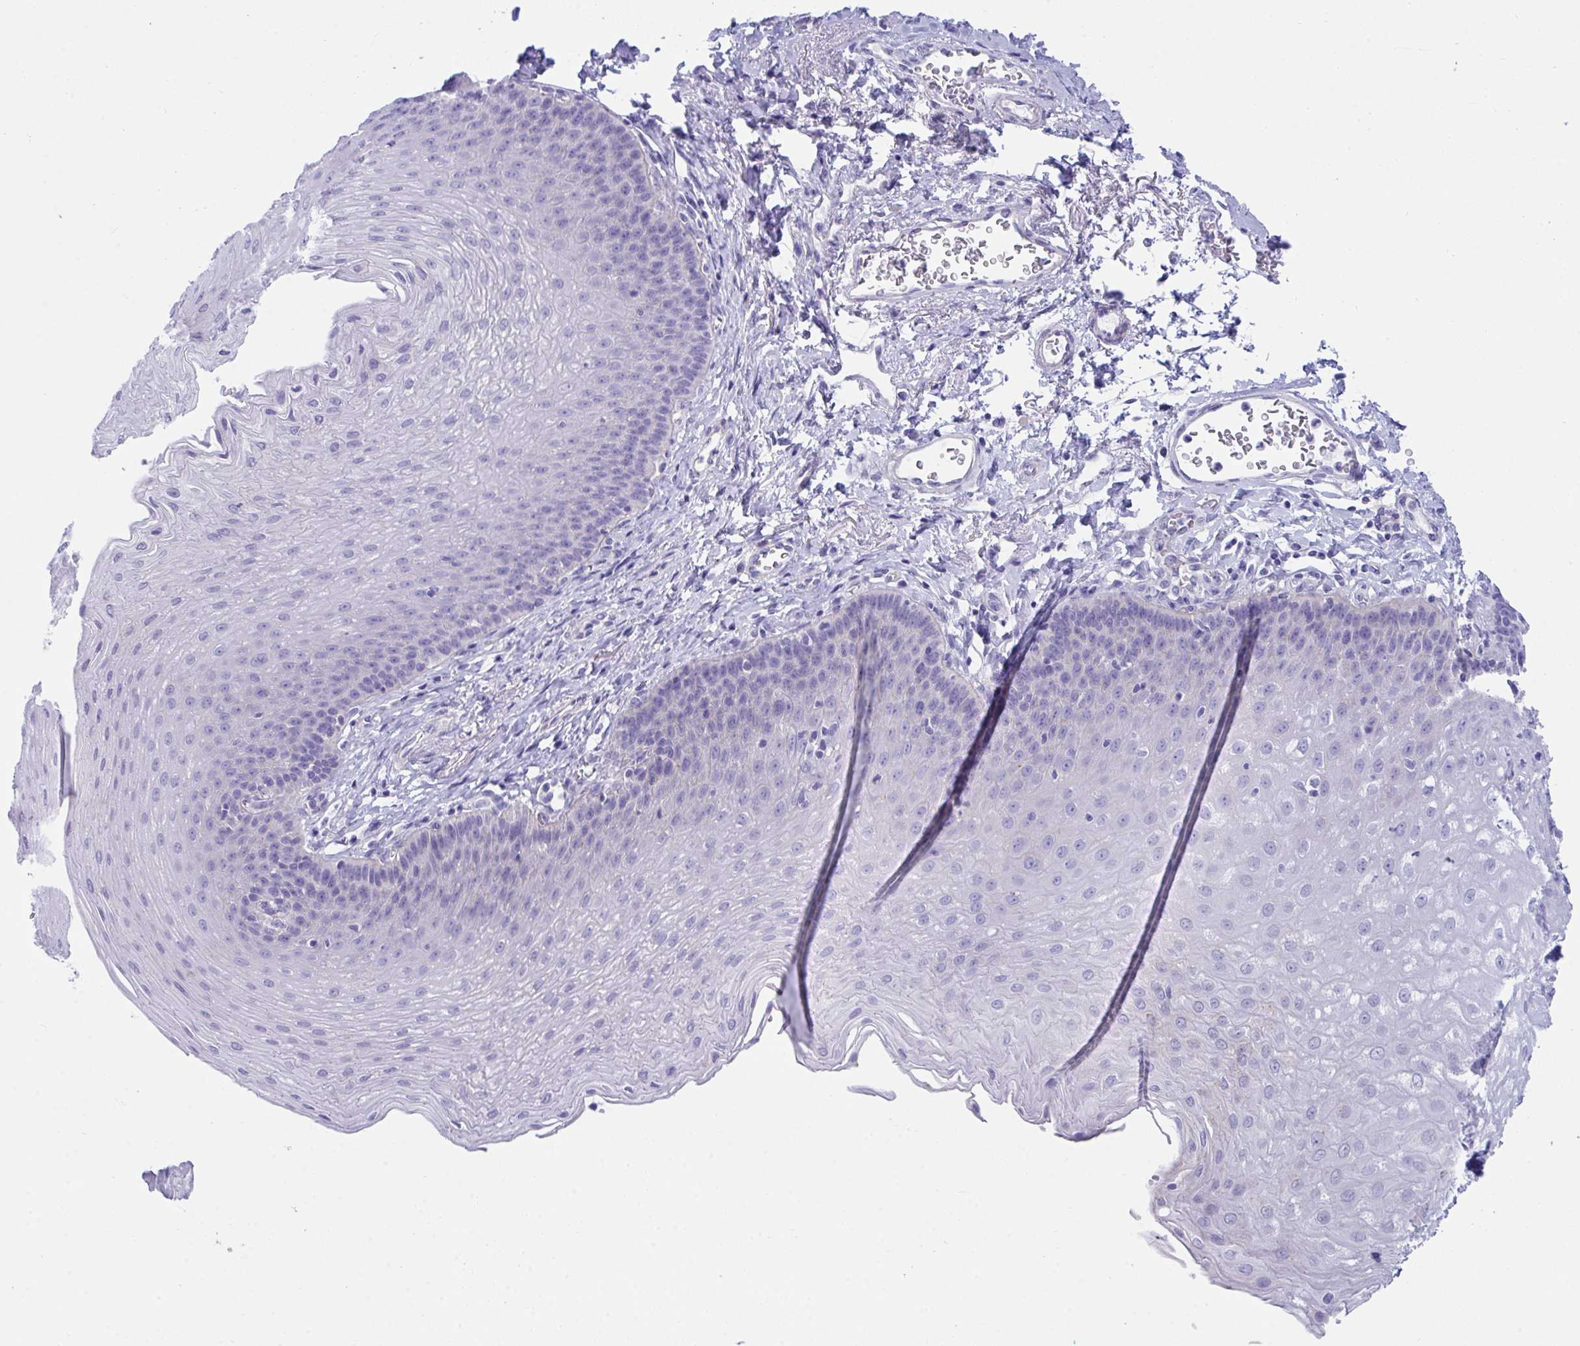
{"staining": {"intensity": "negative", "quantity": "none", "location": "none"}, "tissue": "esophagus", "cell_type": "Squamous epithelial cells", "image_type": "normal", "snomed": [{"axis": "morphology", "description": "Normal tissue, NOS"}, {"axis": "topography", "description": "Esophagus"}], "caption": "A high-resolution image shows IHC staining of normal esophagus, which demonstrates no significant staining in squamous epithelial cells.", "gene": "TMEM106B", "patient": {"sex": "female", "age": 81}}